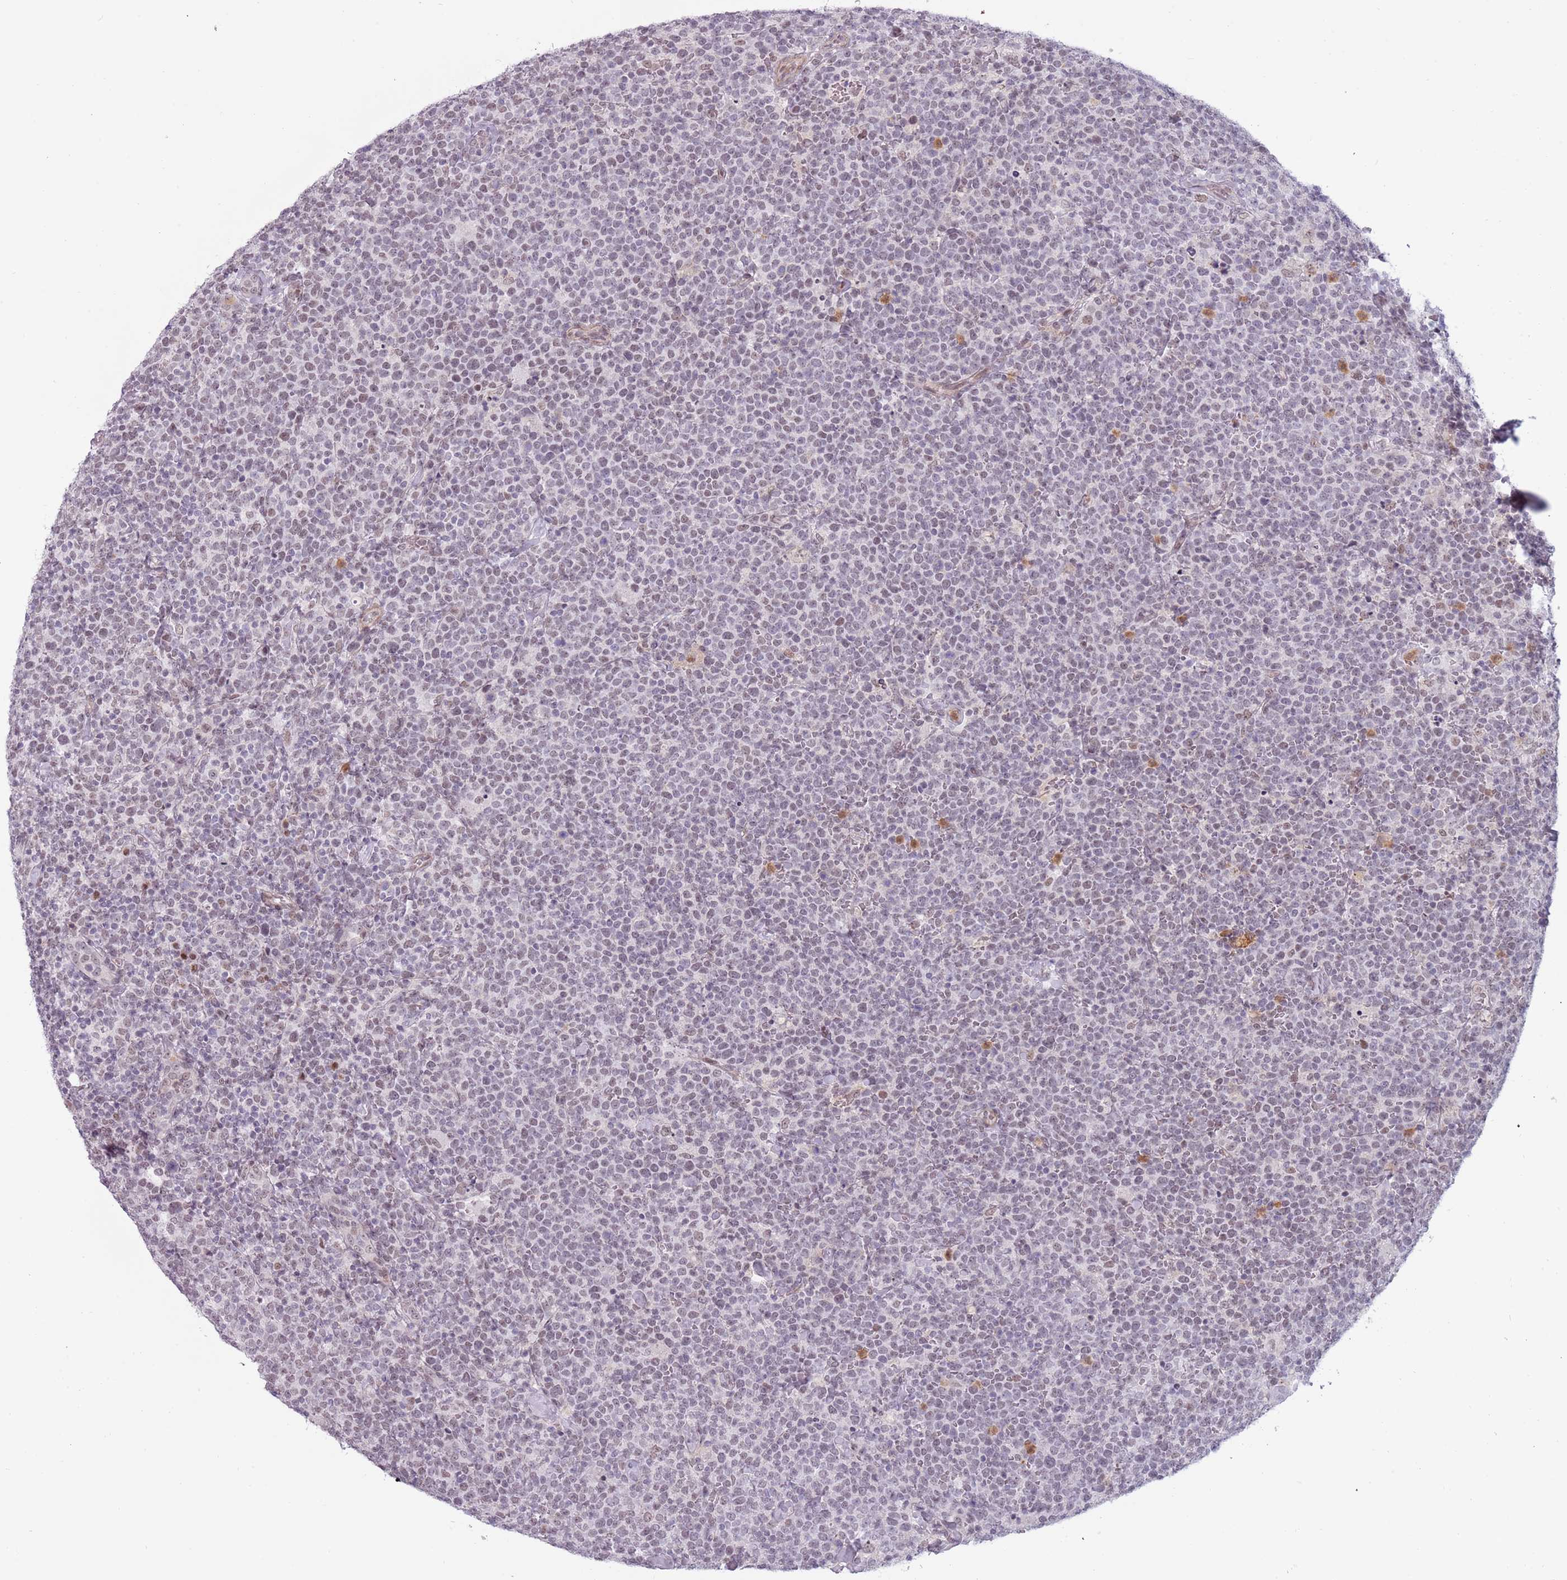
{"staining": {"intensity": "weak", "quantity": "<25%", "location": "nuclear"}, "tissue": "lymphoma", "cell_type": "Tumor cells", "image_type": "cancer", "snomed": [{"axis": "morphology", "description": "Malignant lymphoma, non-Hodgkin's type, High grade"}, {"axis": "topography", "description": "Lymph node"}], "caption": "Malignant lymphoma, non-Hodgkin's type (high-grade) was stained to show a protein in brown. There is no significant positivity in tumor cells.", "gene": "REXO4", "patient": {"sex": "male", "age": 61}}